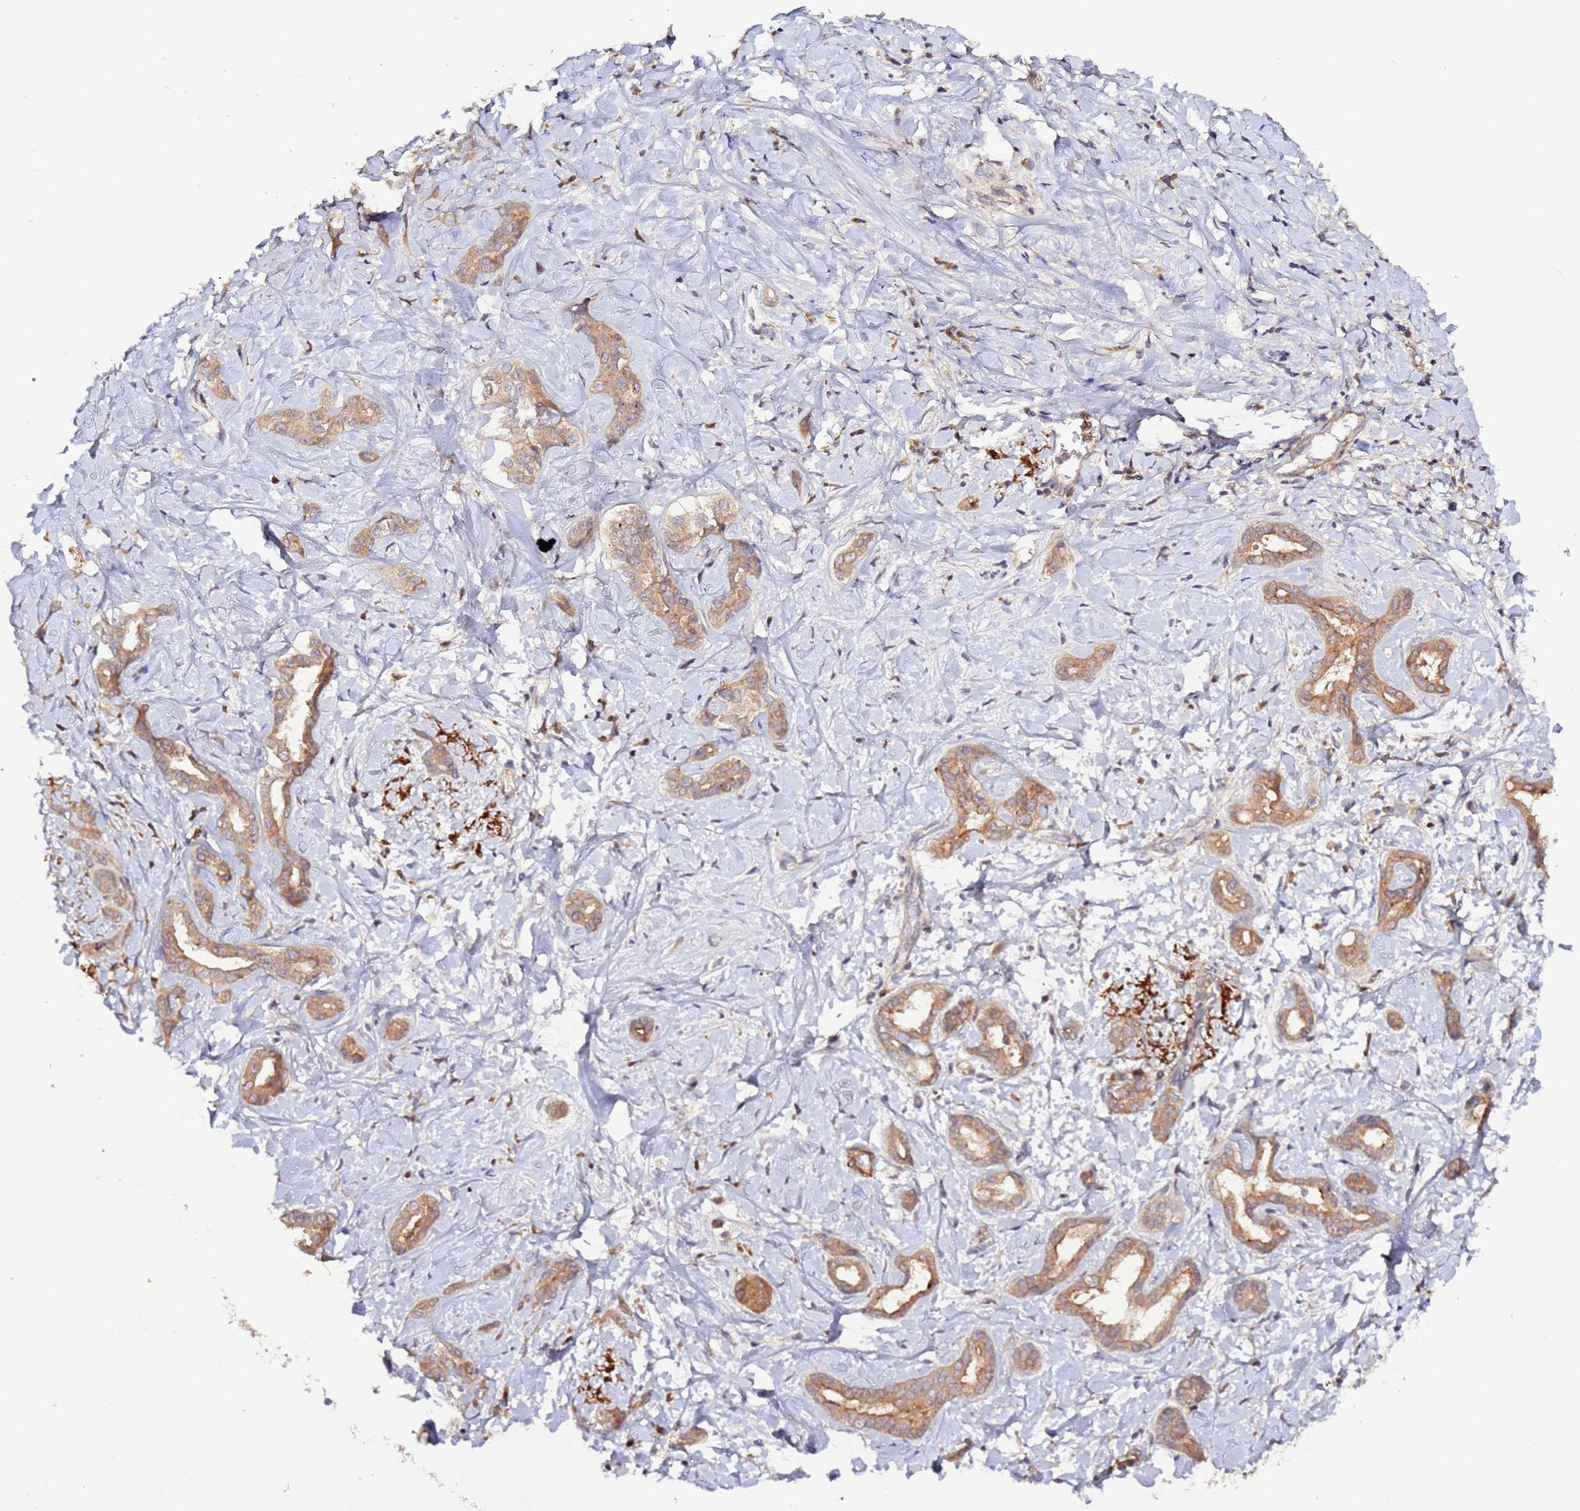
{"staining": {"intensity": "moderate", "quantity": ">75%", "location": "cytoplasmic/membranous"}, "tissue": "liver cancer", "cell_type": "Tumor cells", "image_type": "cancer", "snomed": [{"axis": "morphology", "description": "Cholangiocarcinoma"}, {"axis": "topography", "description": "Liver"}], "caption": "Immunohistochemistry (IHC) of human cholangiocarcinoma (liver) reveals medium levels of moderate cytoplasmic/membranous expression in approximately >75% of tumor cells.", "gene": "TRIM26", "patient": {"sex": "female", "age": 77}}